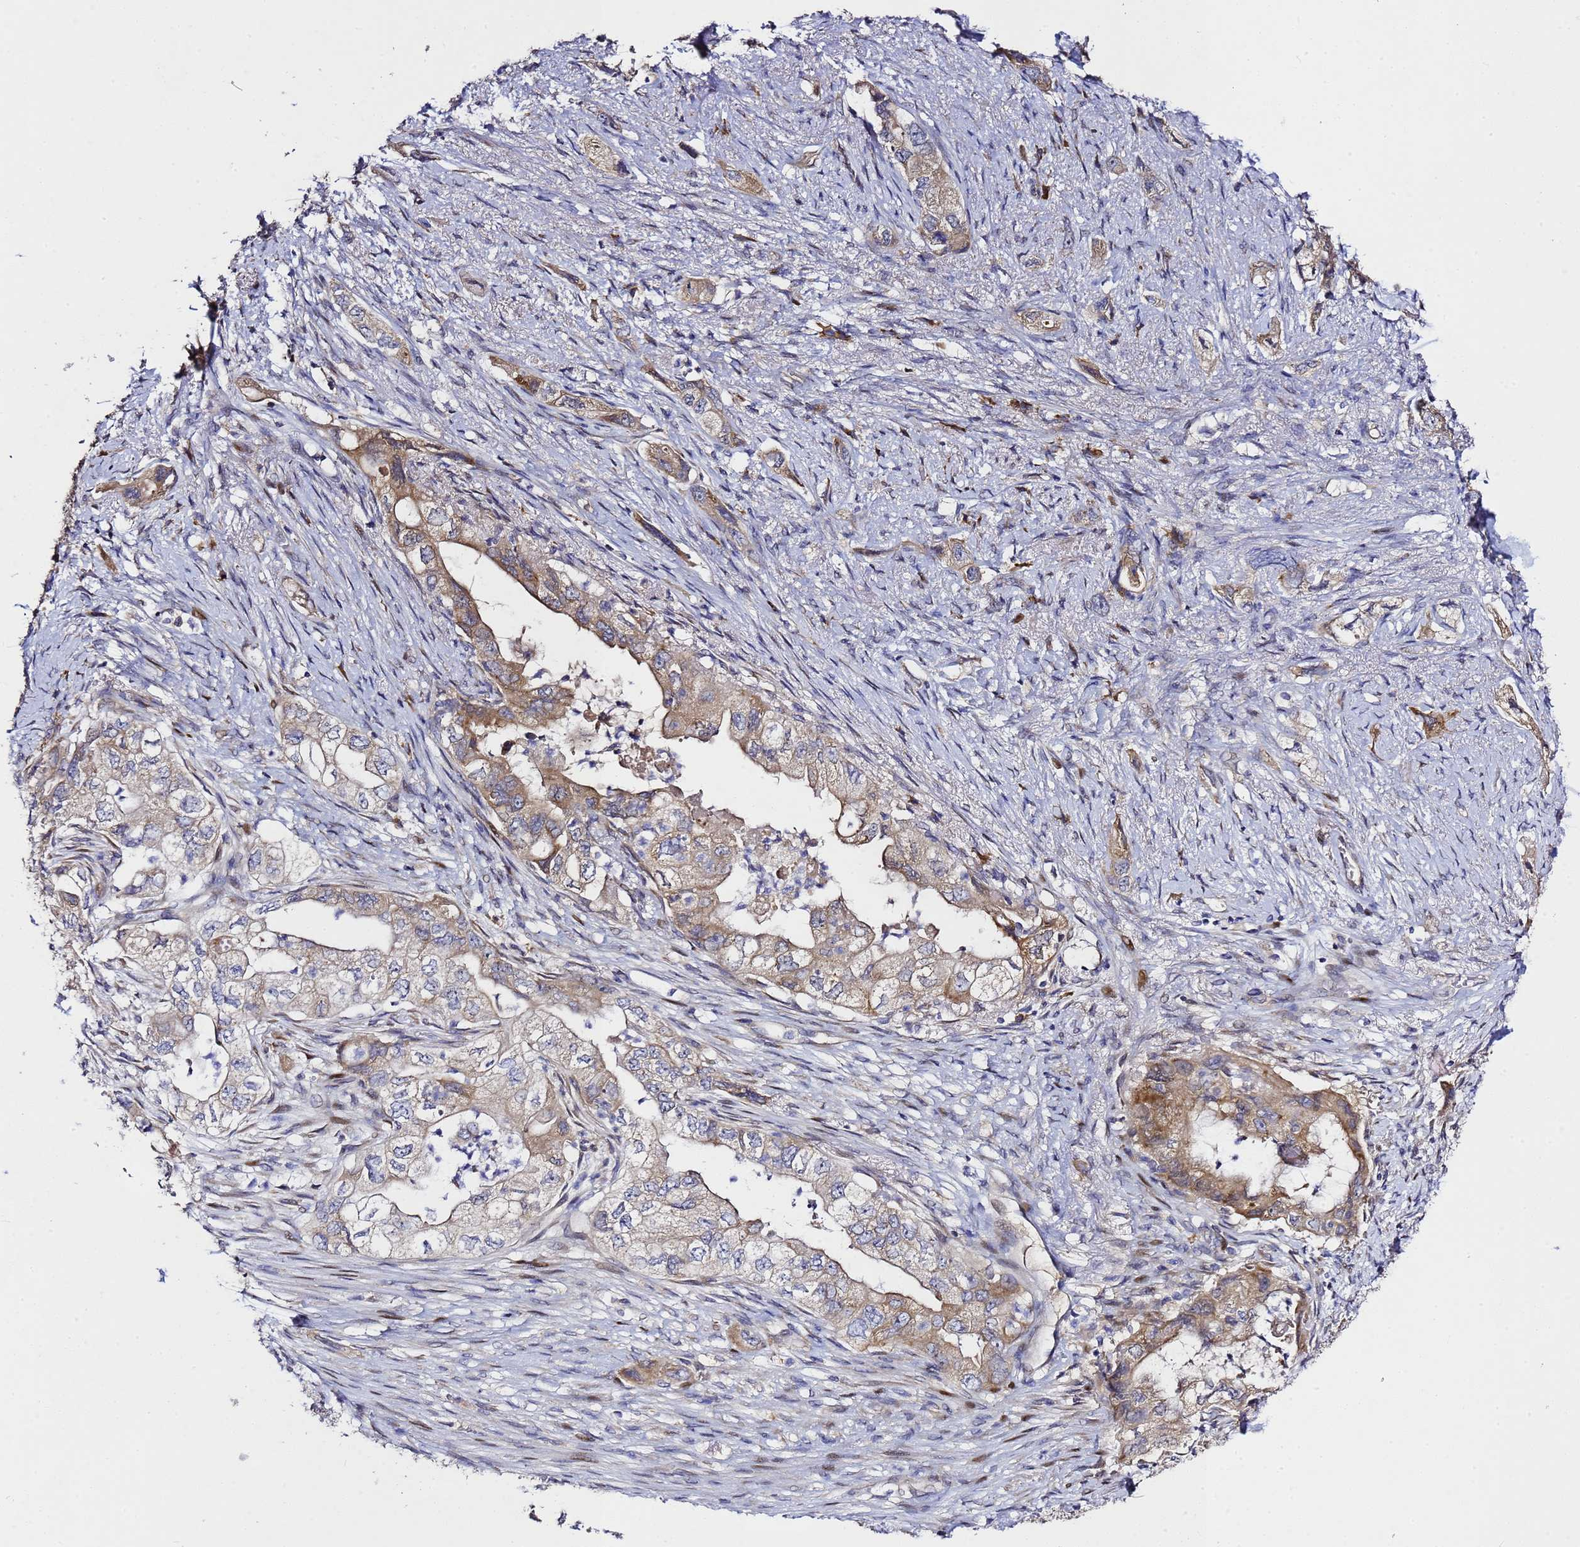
{"staining": {"intensity": "weak", "quantity": ">75%", "location": "cytoplasmic/membranous"}, "tissue": "pancreatic cancer", "cell_type": "Tumor cells", "image_type": "cancer", "snomed": [{"axis": "morphology", "description": "Adenocarcinoma, NOS"}, {"axis": "topography", "description": "Pancreas"}], "caption": "Weak cytoplasmic/membranous positivity for a protein is present in about >75% of tumor cells of adenocarcinoma (pancreatic) using IHC.", "gene": "ALG3", "patient": {"sex": "female", "age": 73}}